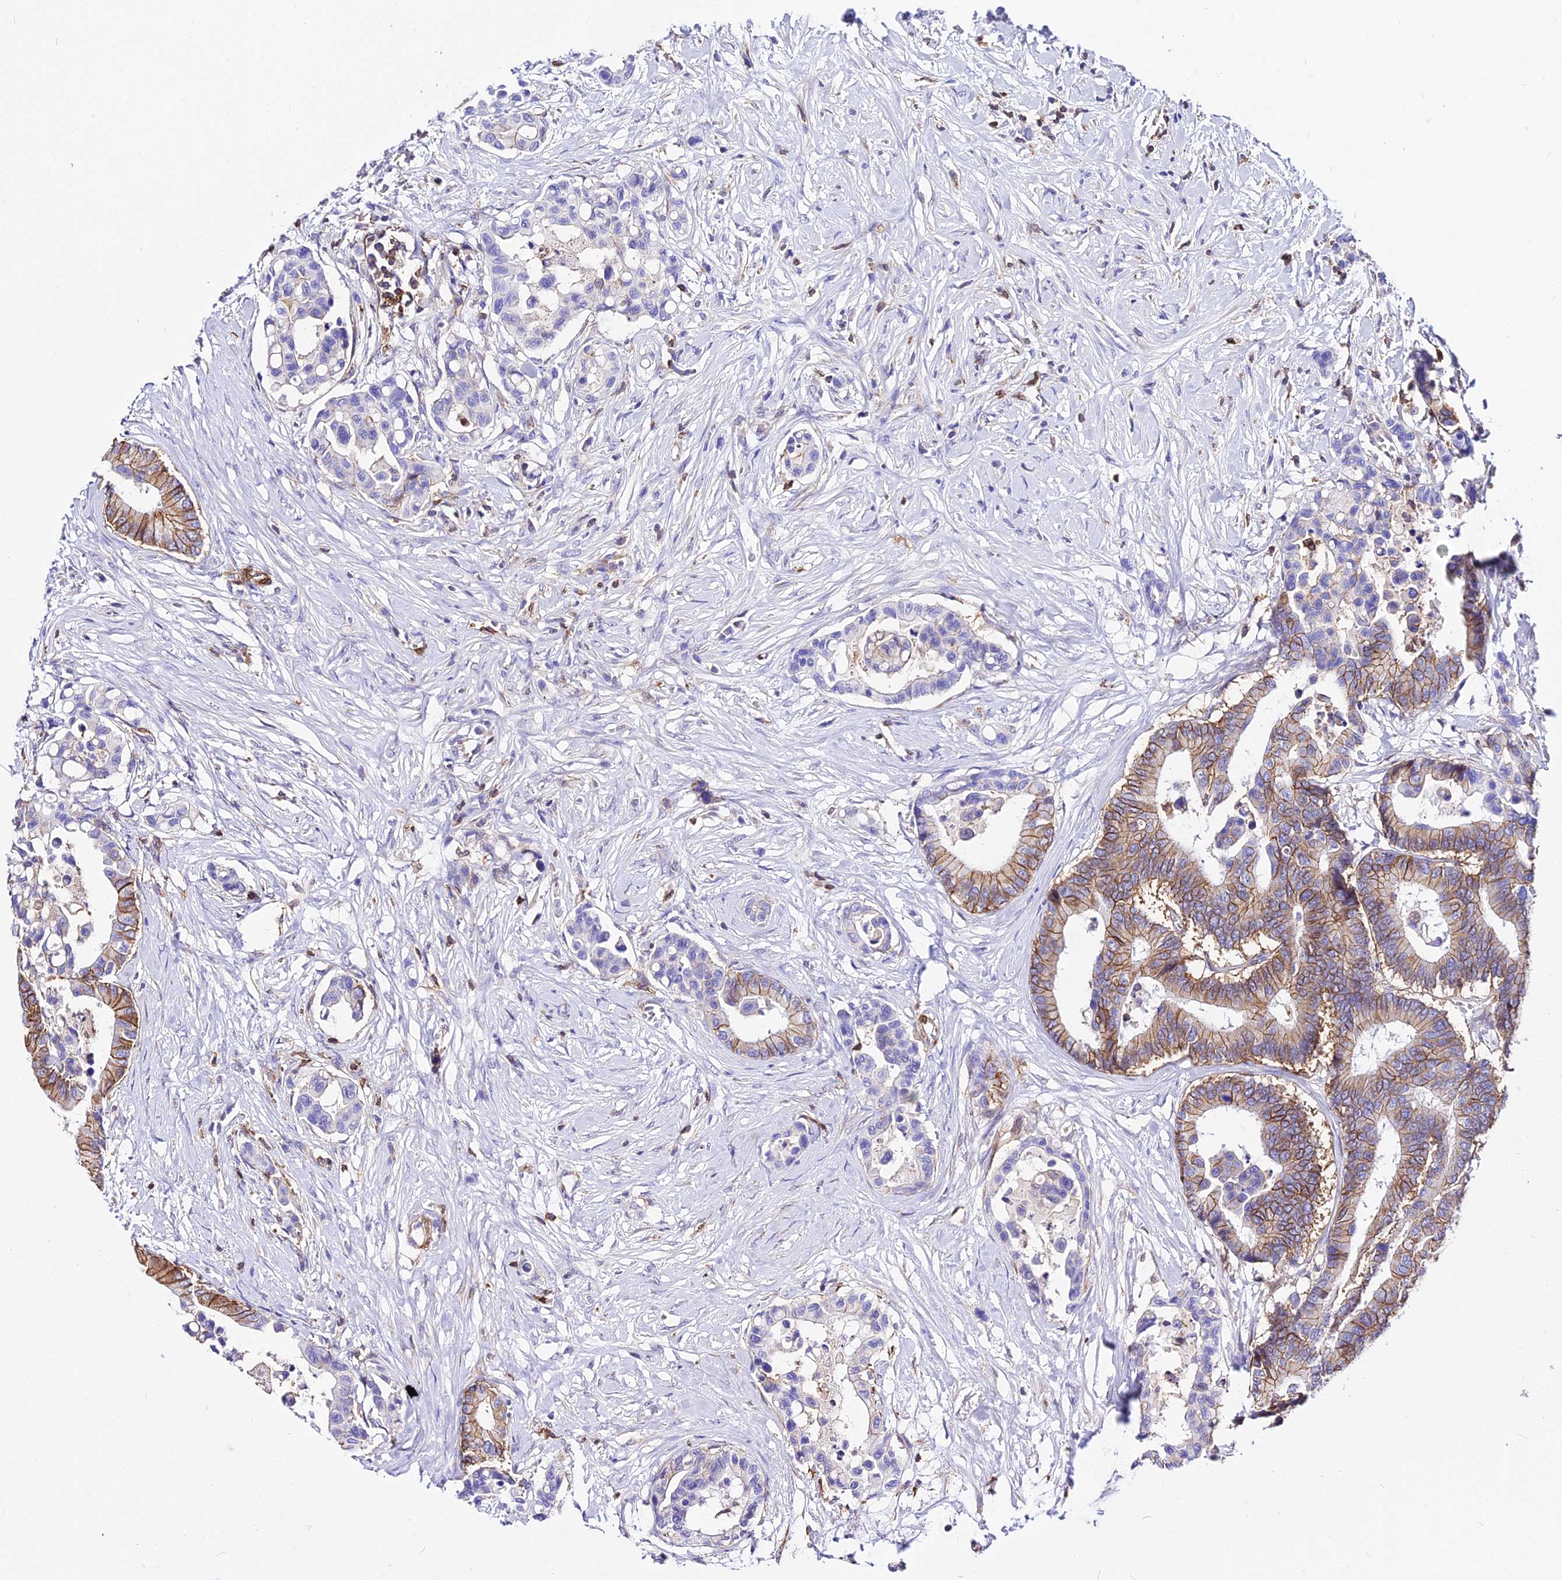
{"staining": {"intensity": "moderate", "quantity": ">75%", "location": "cytoplasmic/membranous"}, "tissue": "colorectal cancer", "cell_type": "Tumor cells", "image_type": "cancer", "snomed": [{"axis": "morphology", "description": "Normal tissue, NOS"}, {"axis": "morphology", "description": "Adenocarcinoma, NOS"}, {"axis": "topography", "description": "Colon"}], "caption": "Protein analysis of colorectal adenocarcinoma tissue displays moderate cytoplasmic/membranous expression in about >75% of tumor cells. (brown staining indicates protein expression, while blue staining denotes nuclei).", "gene": "CSRP1", "patient": {"sex": "male", "age": 82}}